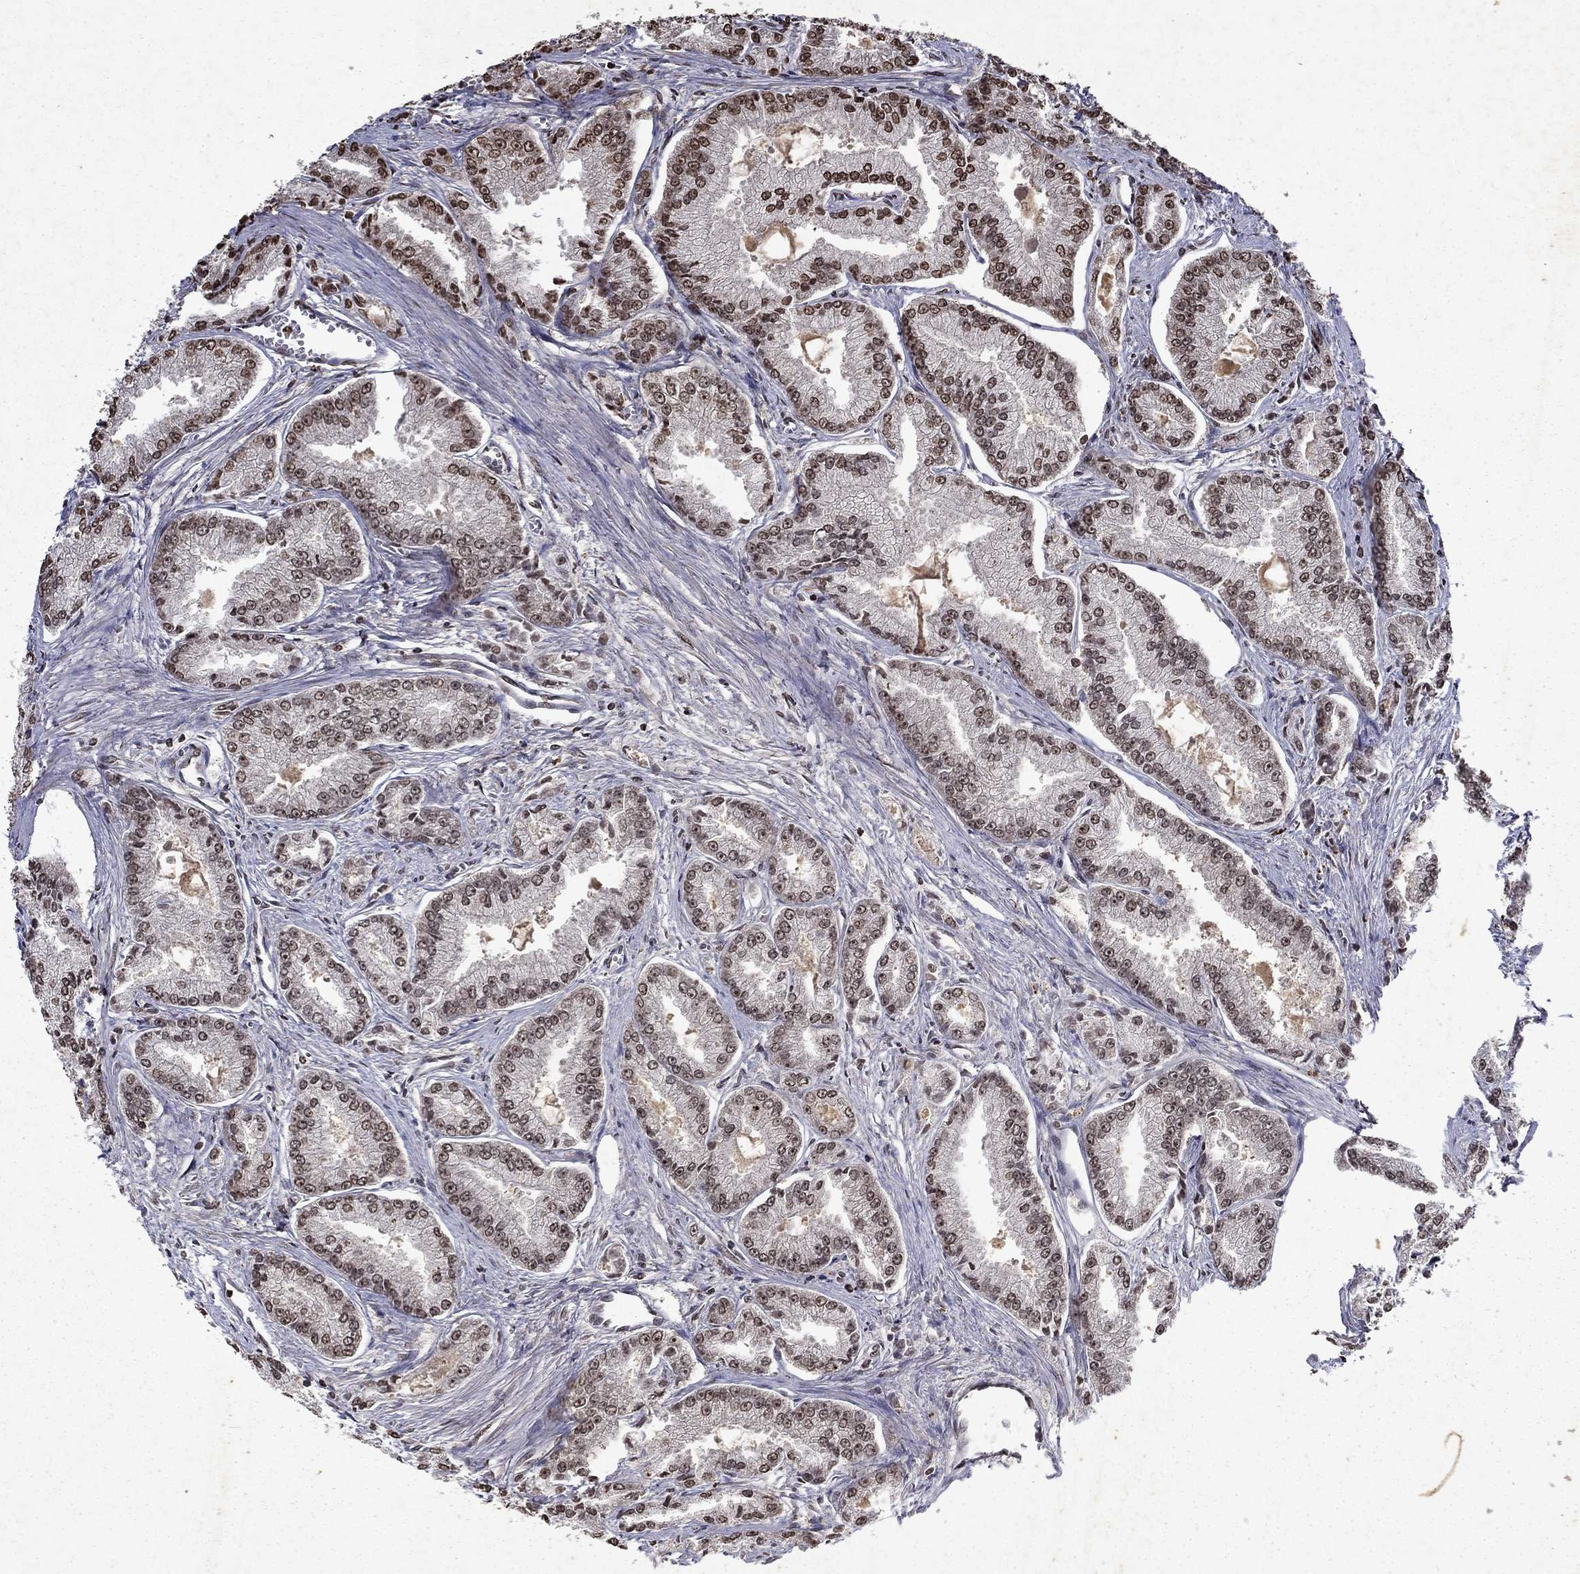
{"staining": {"intensity": "moderate", "quantity": "25%-75%", "location": "nuclear"}, "tissue": "prostate cancer", "cell_type": "Tumor cells", "image_type": "cancer", "snomed": [{"axis": "morphology", "description": "Adenocarcinoma, NOS"}, {"axis": "morphology", "description": "Adenocarcinoma, High grade"}, {"axis": "topography", "description": "Prostate"}], "caption": "This is an image of IHC staining of prostate adenocarcinoma, which shows moderate staining in the nuclear of tumor cells.", "gene": "PIN4", "patient": {"sex": "male", "age": 70}}